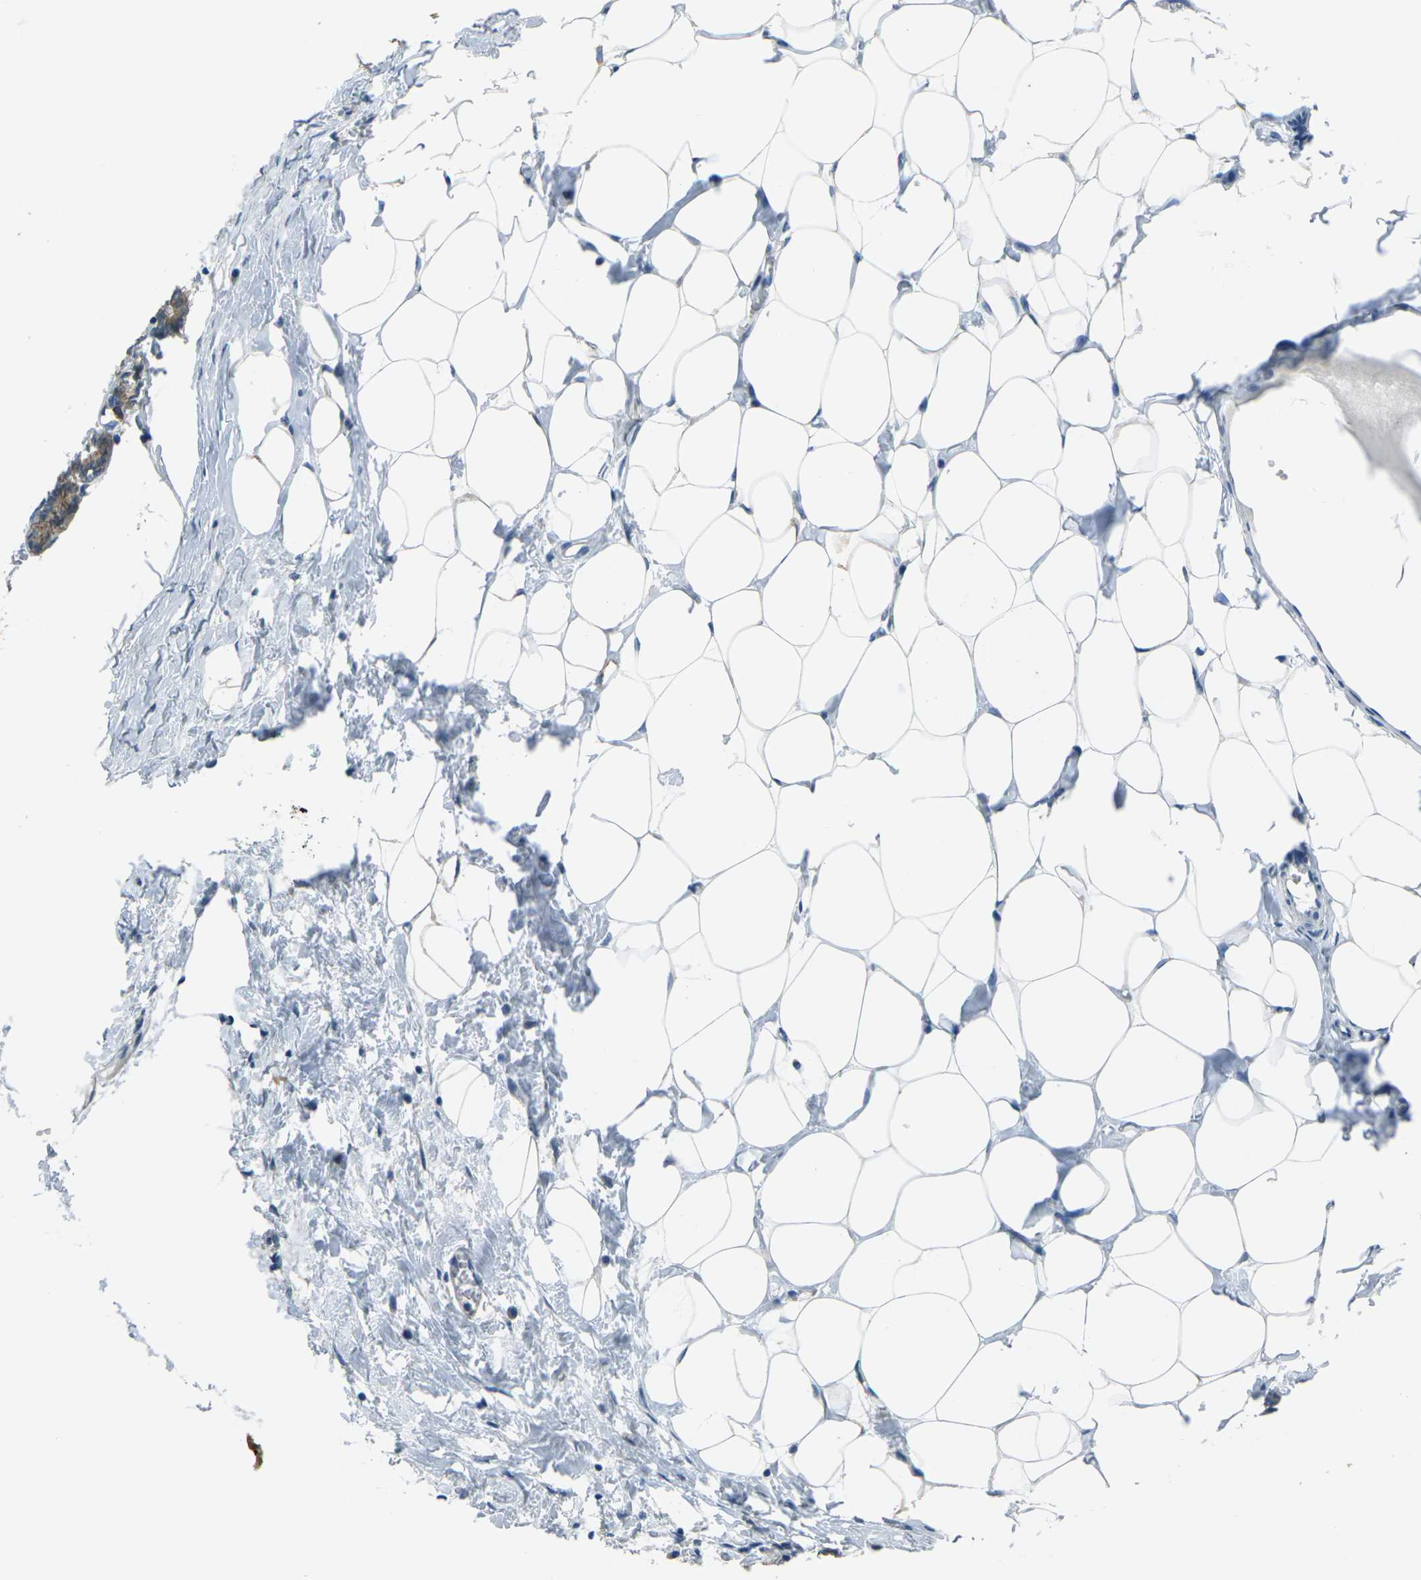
{"staining": {"intensity": "negative", "quantity": "none", "location": "none"}, "tissue": "breast", "cell_type": "Adipocytes", "image_type": "normal", "snomed": [{"axis": "morphology", "description": "Normal tissue, NOS"}, {"axis": "topography", "description": "Breast"}], "caption": "Photomicrograph shows no significant protein positivity in adipocytes of unremarkable breast. The staining is performed using DAB brown chromogen with nuclei counter-stained in using hematoxylin.", "gene": "RHBDD1", "patient": {"sex": "female", "age": 27}}